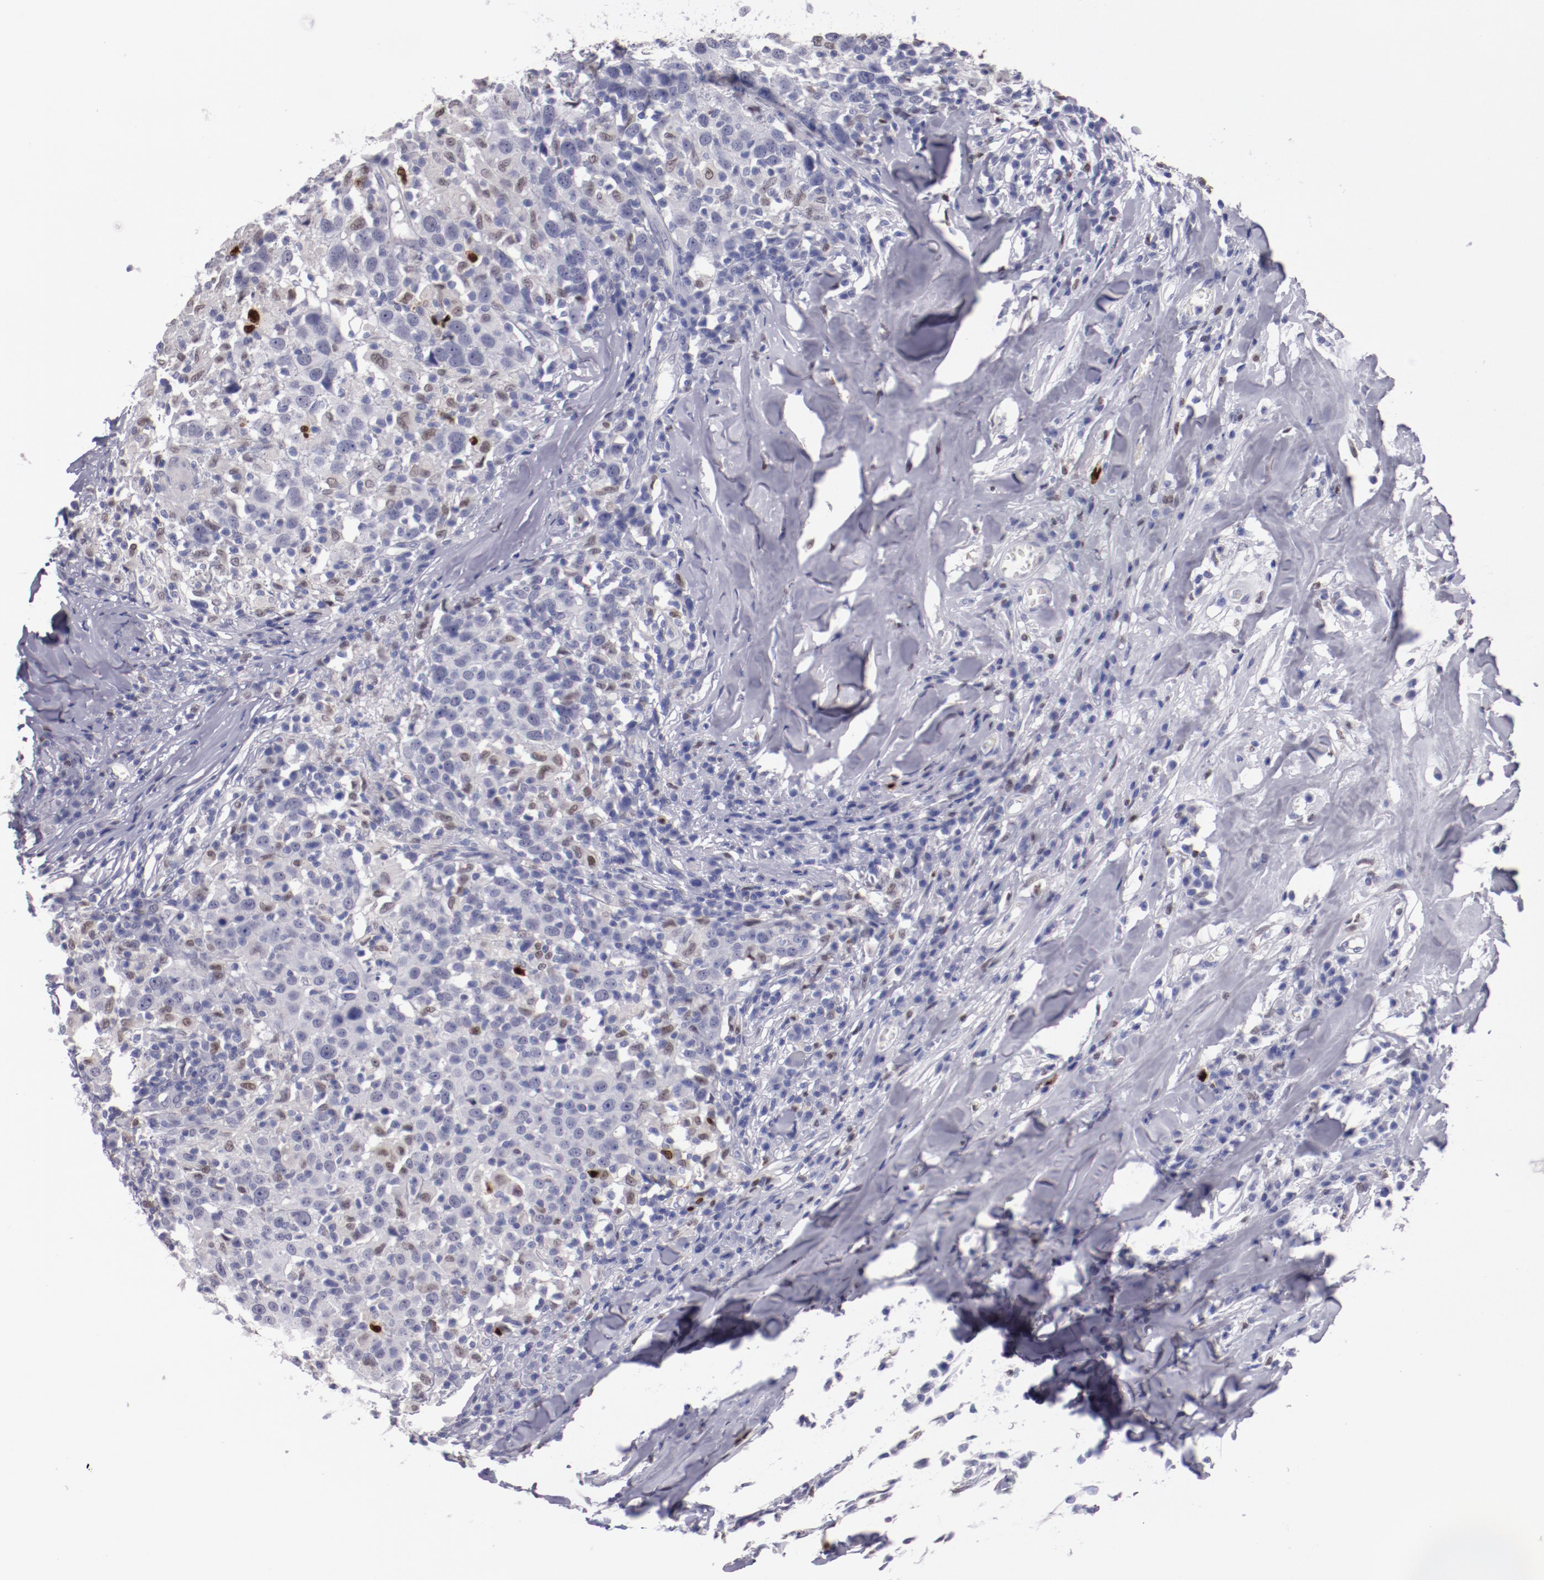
{"staining": {"intensity": "negative", "quantity": "none", "location": "none"}, "tissue": "head and neck cancer", "cell_type": "Tumor cells", "image_type": "cancer", "snomed": [{"axis": "morphology", "description": "Adenocarcinoma, NOS"}, {"axis": "topography", "description": "Salivary gland"}, {"axis": "topography", "description": "Head-Neck"}], "caption": "A micrograph of human head and neck cancer (adenocarcinoma) is negative for staining in tumor cells.", "gene": "IRF8", "patient": {"sex": "female", "age": 65}}